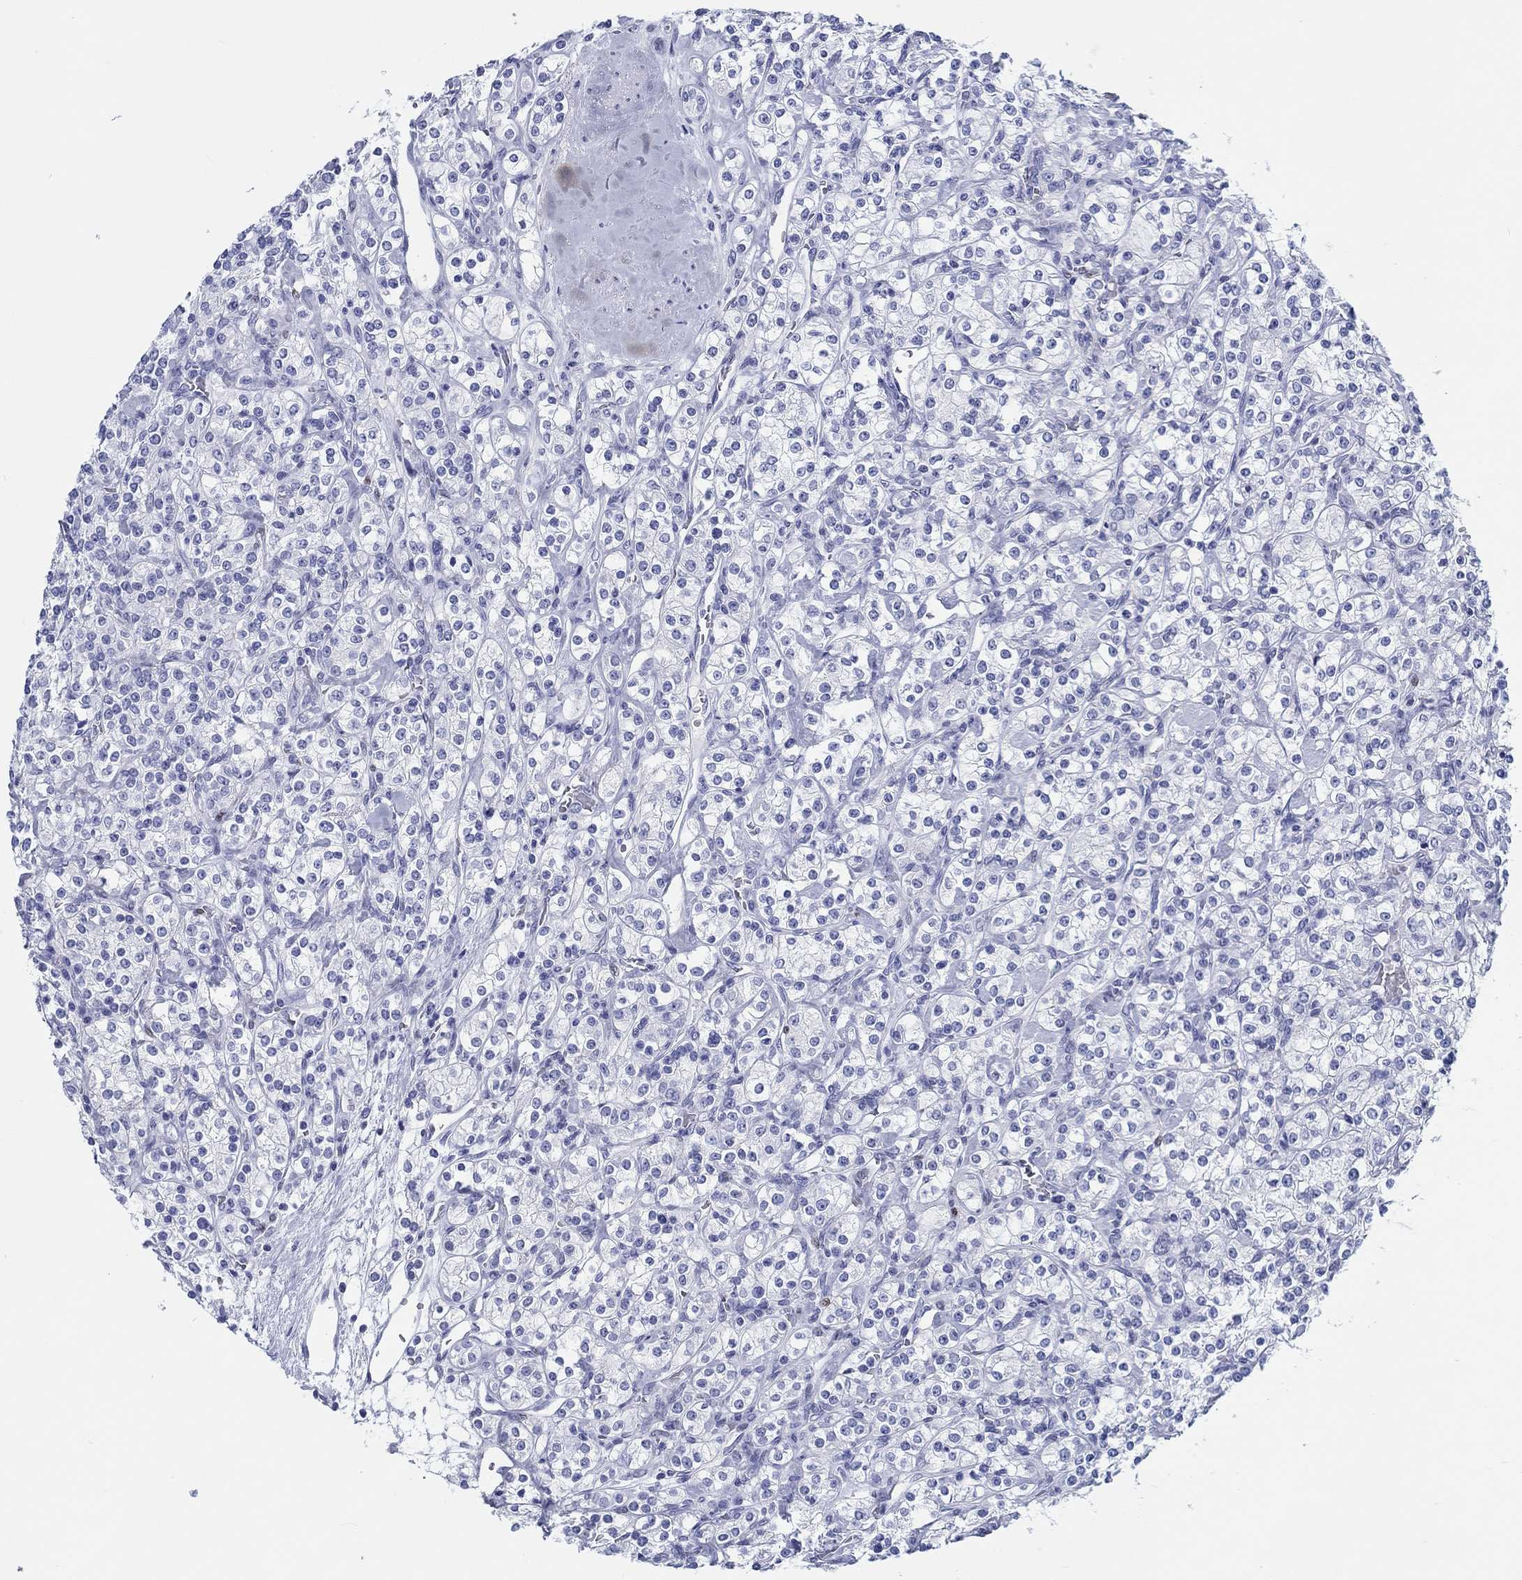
{"staining": {"intensity": "negative", "quantity": "none", "location": "none"}, "tissue": "renal cancer", "cell_type": "Tumor cells", "image_type": "cancer", "snomed": [{"axis": "morphology", "description": "Adenocarcinoma, NOS"}, {"axis": "topography", "description": "Kidney"}], "caption": "Tumor cells show no significant expression in renal cancer (adenocarcinoma).", "gene": "H1-1", "patient": {"sex": "male", "age": 77}}